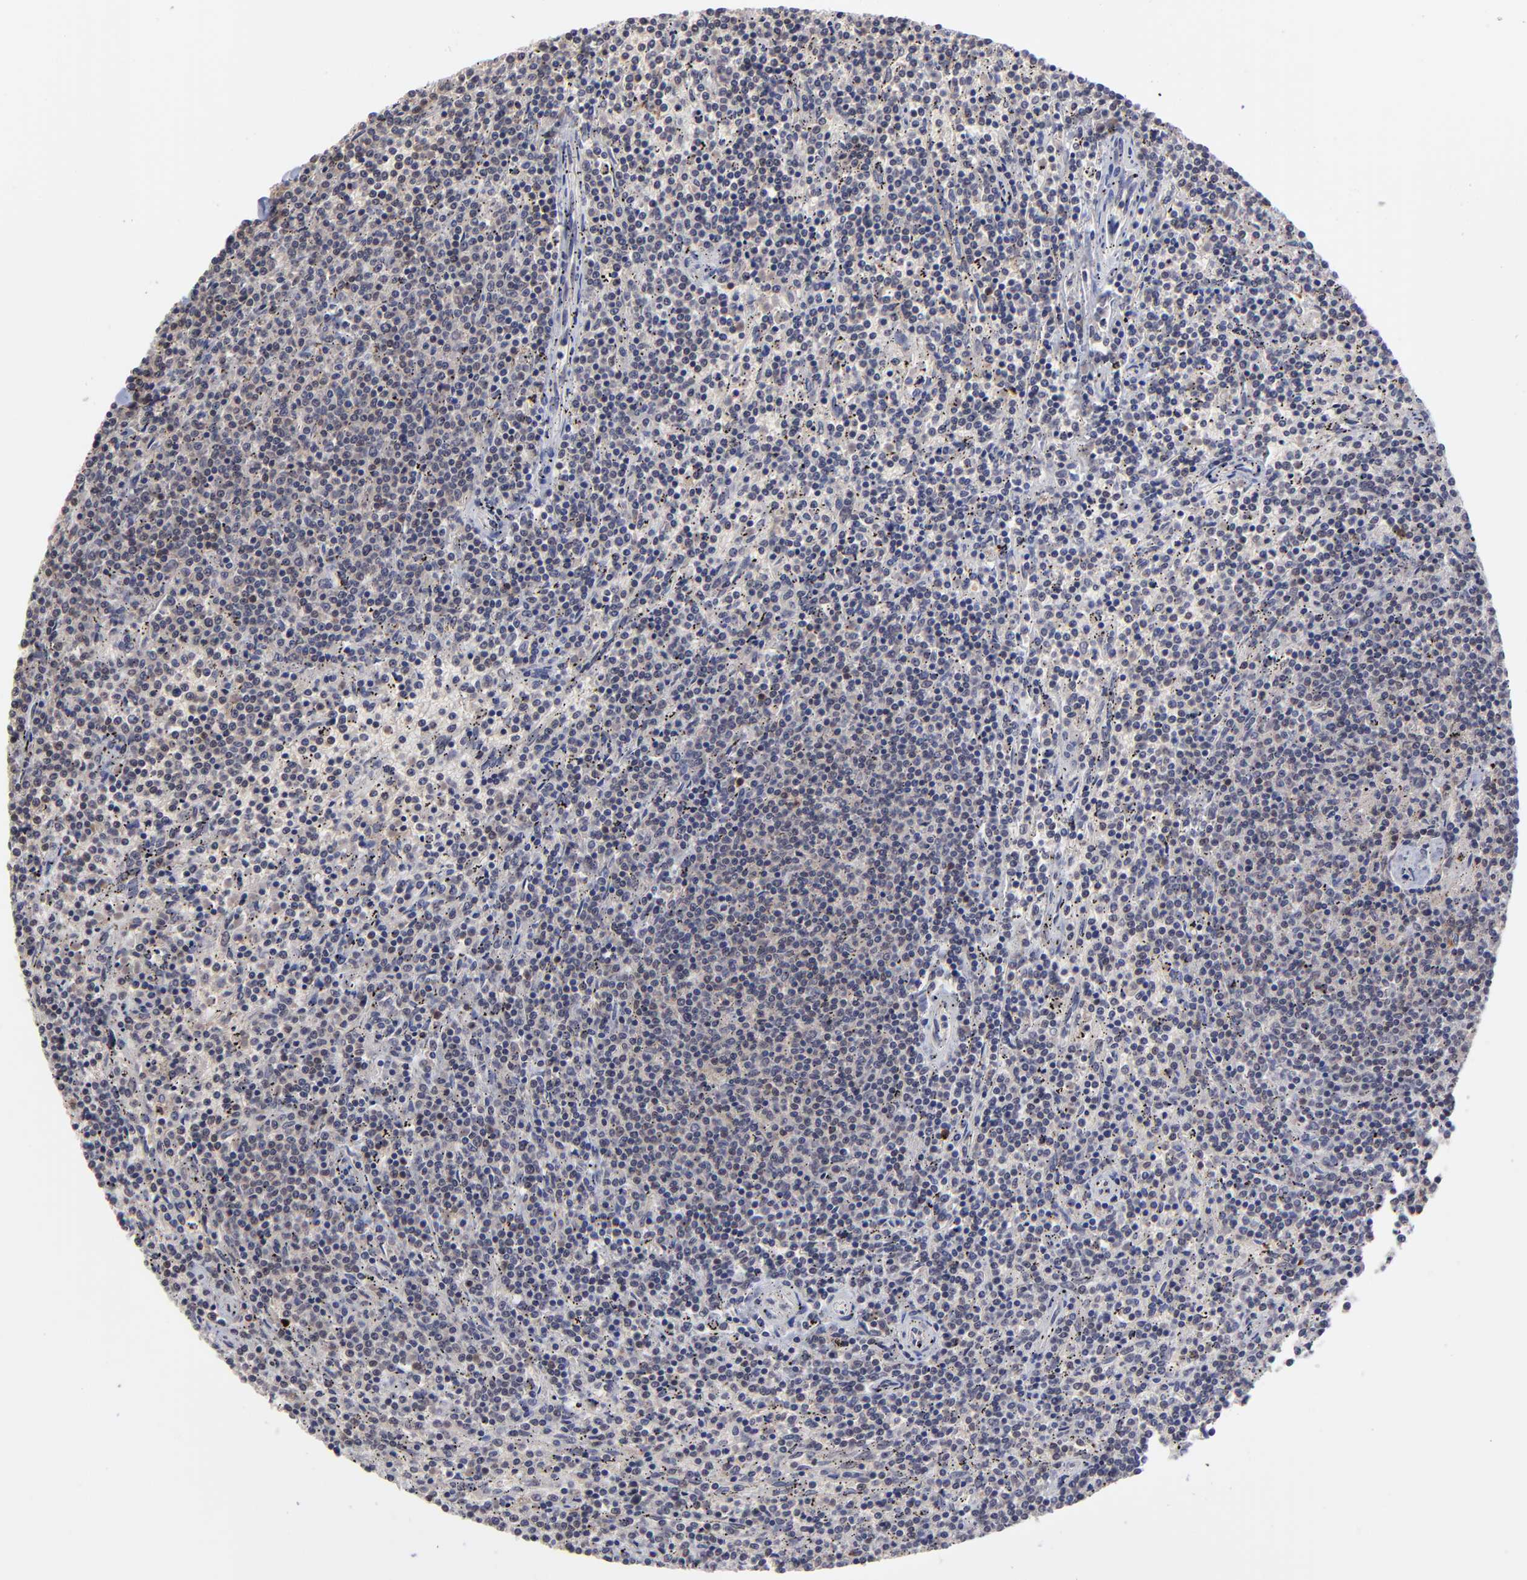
{"staining": {"intensity": "negative", "quantity": "none", "location": "none"}, "tissue": "lymphoma", "cell_type": "Tumor cells", "image_type": "cancer", "snomed": [{"axis": "morphology", "description": "Malignant lymphoma, non-Hodgkin's type, Low grade"}, {"axis": "topography", "description": "Spleen"}], "caption": "There is no significant staining in tumor cells of low-grade malignant lymphoma, non-Hodgkin's type.", "gene": "ZNF419", "patient": {"sex": "female", "age": 50}}